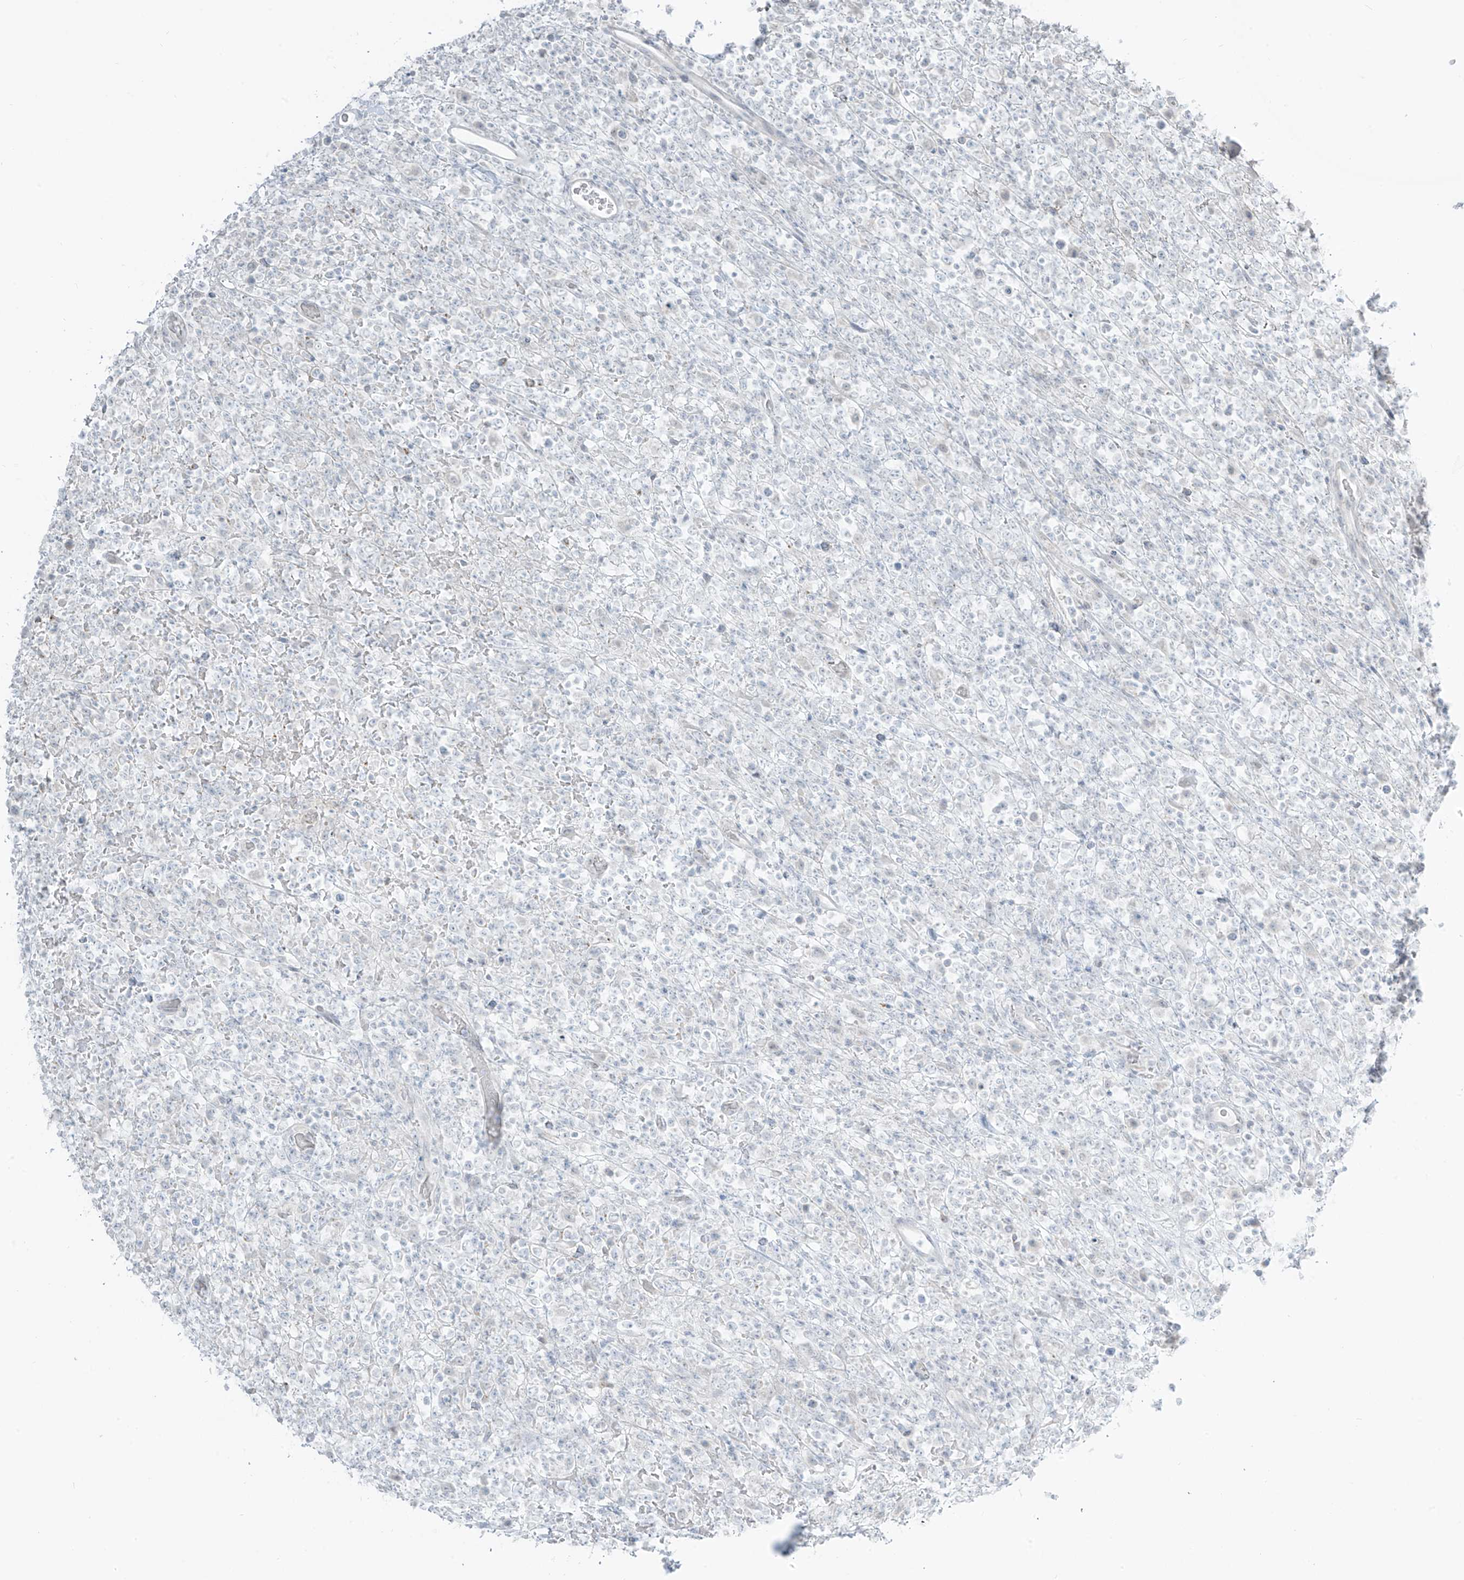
{"staining": {"intensity": "negative", "quantity": "none", "location": "none"}, "tissue": "lymphoma", "cell_type": "Tumor cells", "image_type": "cancer", "snomed": [{"axis": "morphology", "description": "Malignant lymphoma, non-Hodgkin's type, High grade"}, {"axis": "topography", "description": "Colon"}], "caption": "High-grade malignant lymphoma, non-Hodgkin's type was stained to show a protein in brown. There is no significant expression in tumor cells.", "gene": "PRDM6", "patient": {"sex": "female", "age": 53}}